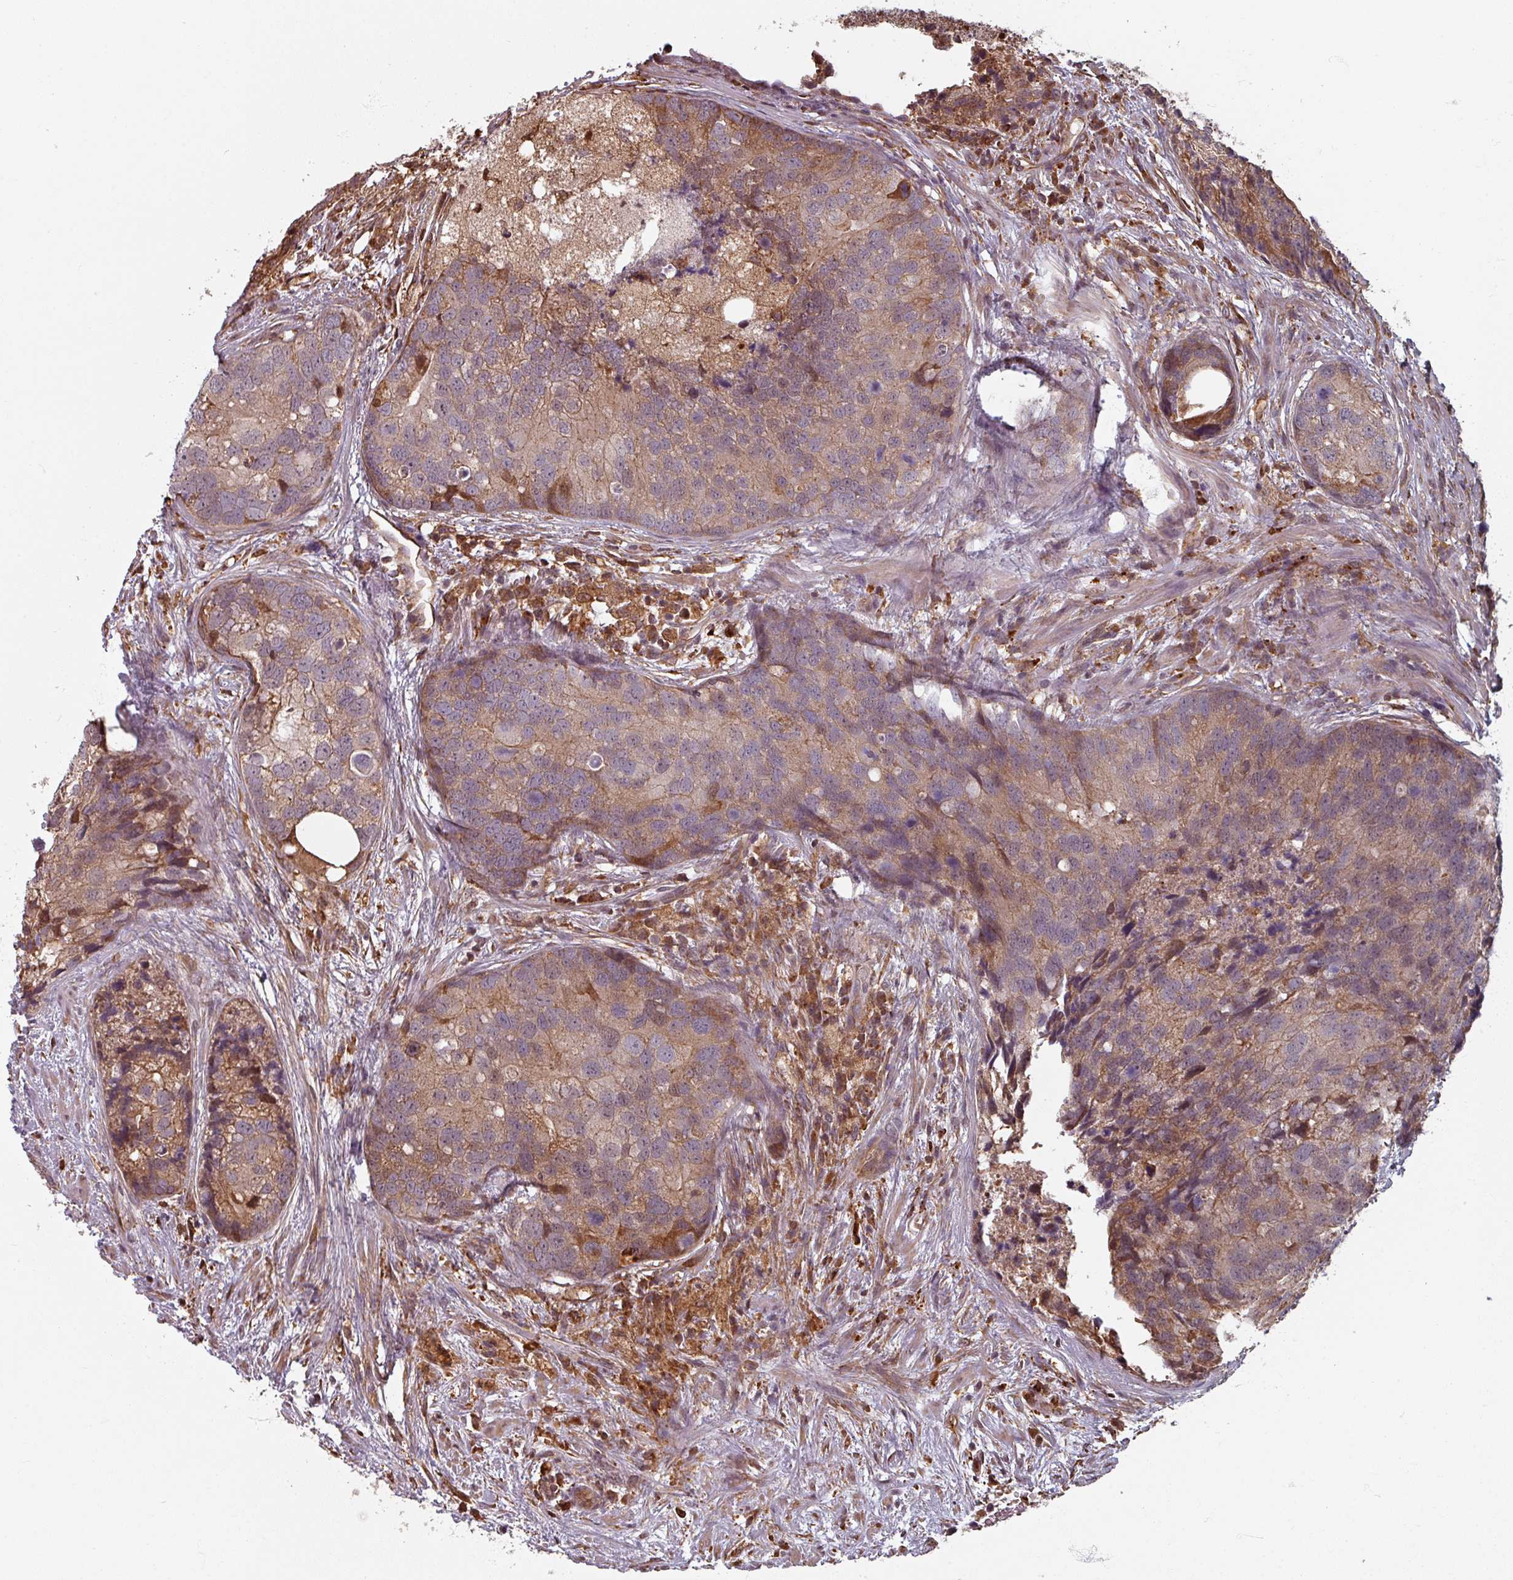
{"staining": {"intensity": "moderate", "quantity": "25%-75%", "location": "cytoplasmic/membranous"}, "tissue": "prostate cancer", "cell_type": "Tumor cells", "image_type": "cancer", "snomed": [{"axis": "morphology", "description": "Adenocarcinoma, High grade"}, {"axis": "topography", "description": "Prostate"}], "caption": "Immunohistochemical staining of human prostate high-grade adenocarcinoma exhibits medium levels of moderate cytoplasmic/membranous protein positivity in about 25%-75% of tumor cells.", "gene": "EID1", "patient": {"sex": "male", "age": 62}}